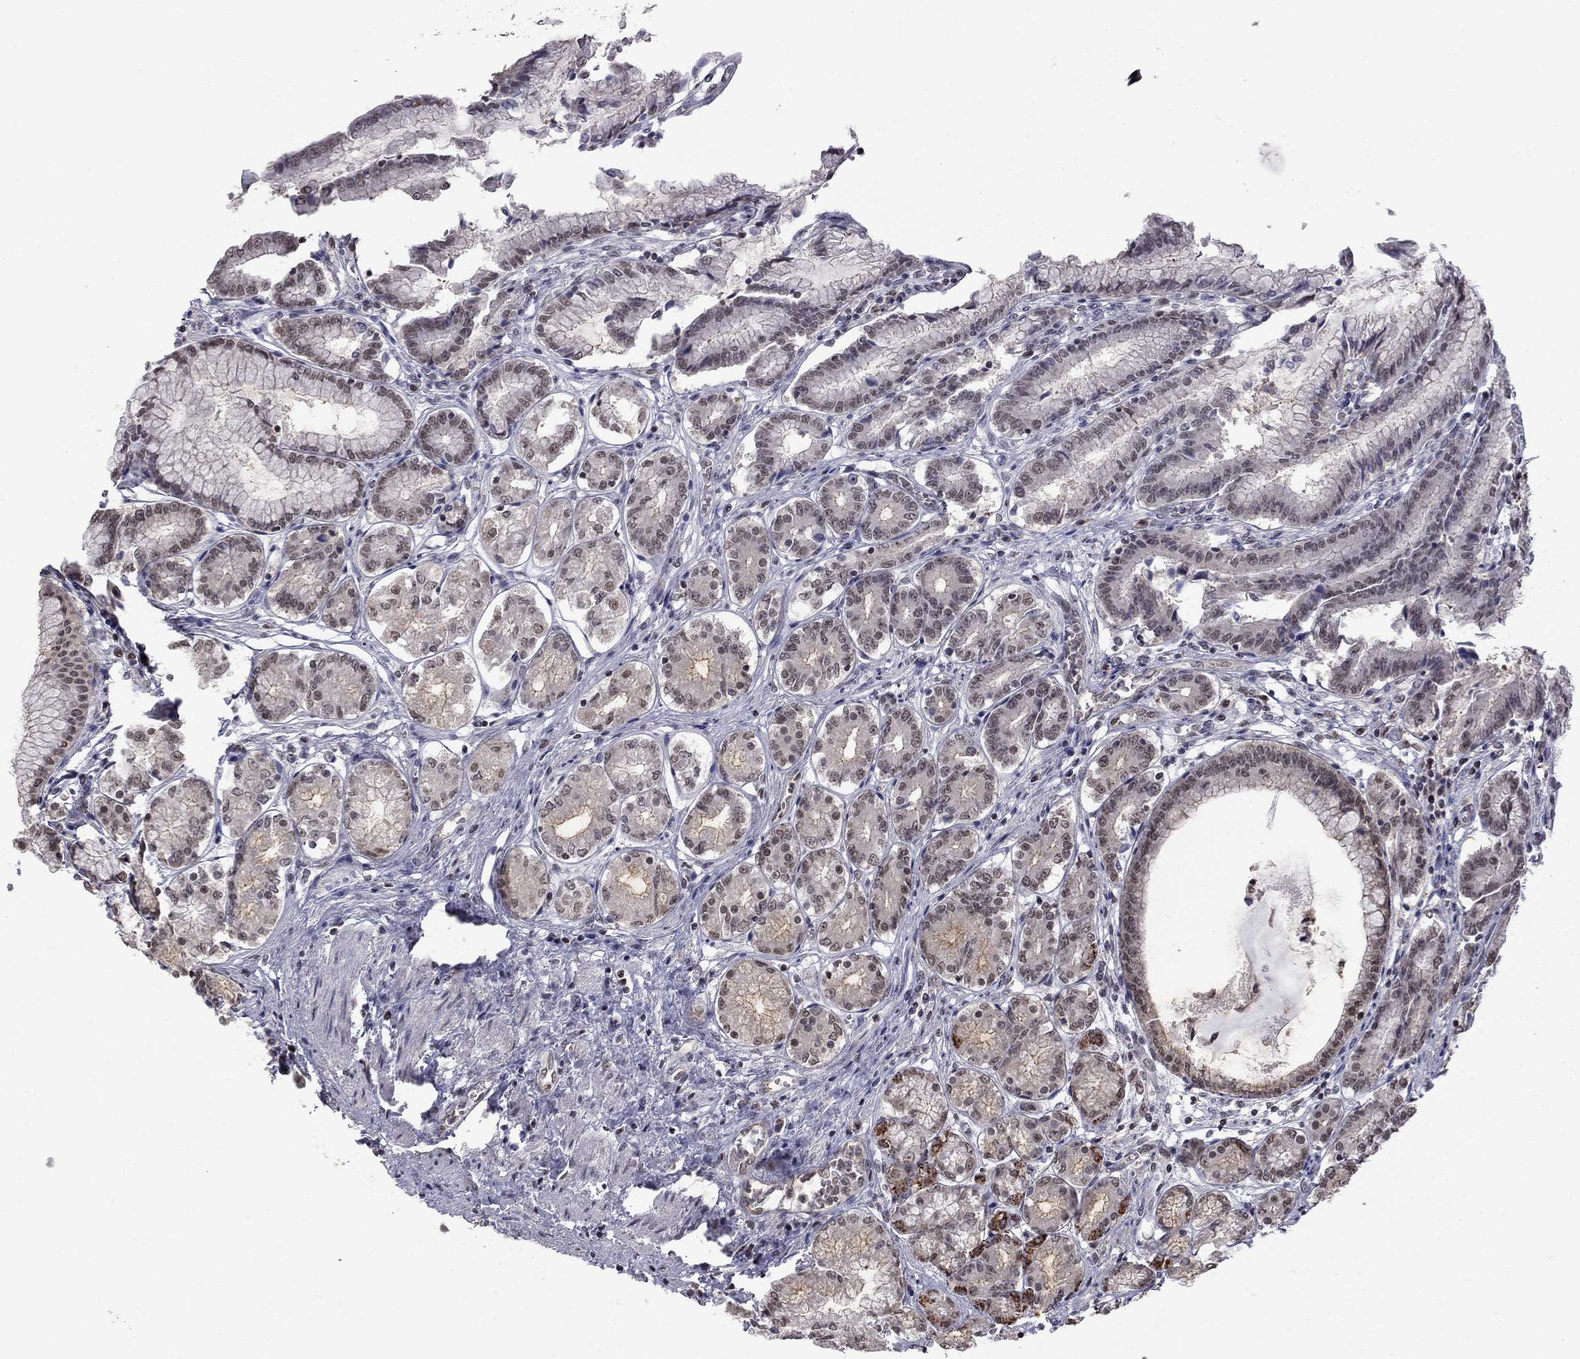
{"staining": {"intensity": "weak", "quantity": "<25%", "location": "nuclear"}, "tissue": "stomach", "cell_type": "Glandular cells", "image_type": "normal", "snomed": [{"axis": "morphology", "description": "Normal tissue, NOS"}, {"axis": "topography", "description": "Stomach"}], "caption": "Stomach stained for a protein using IHC exhibits no expression glandular cells.", "gene": "RFWD3", "patient": {"sex": "female", "age": 65}}